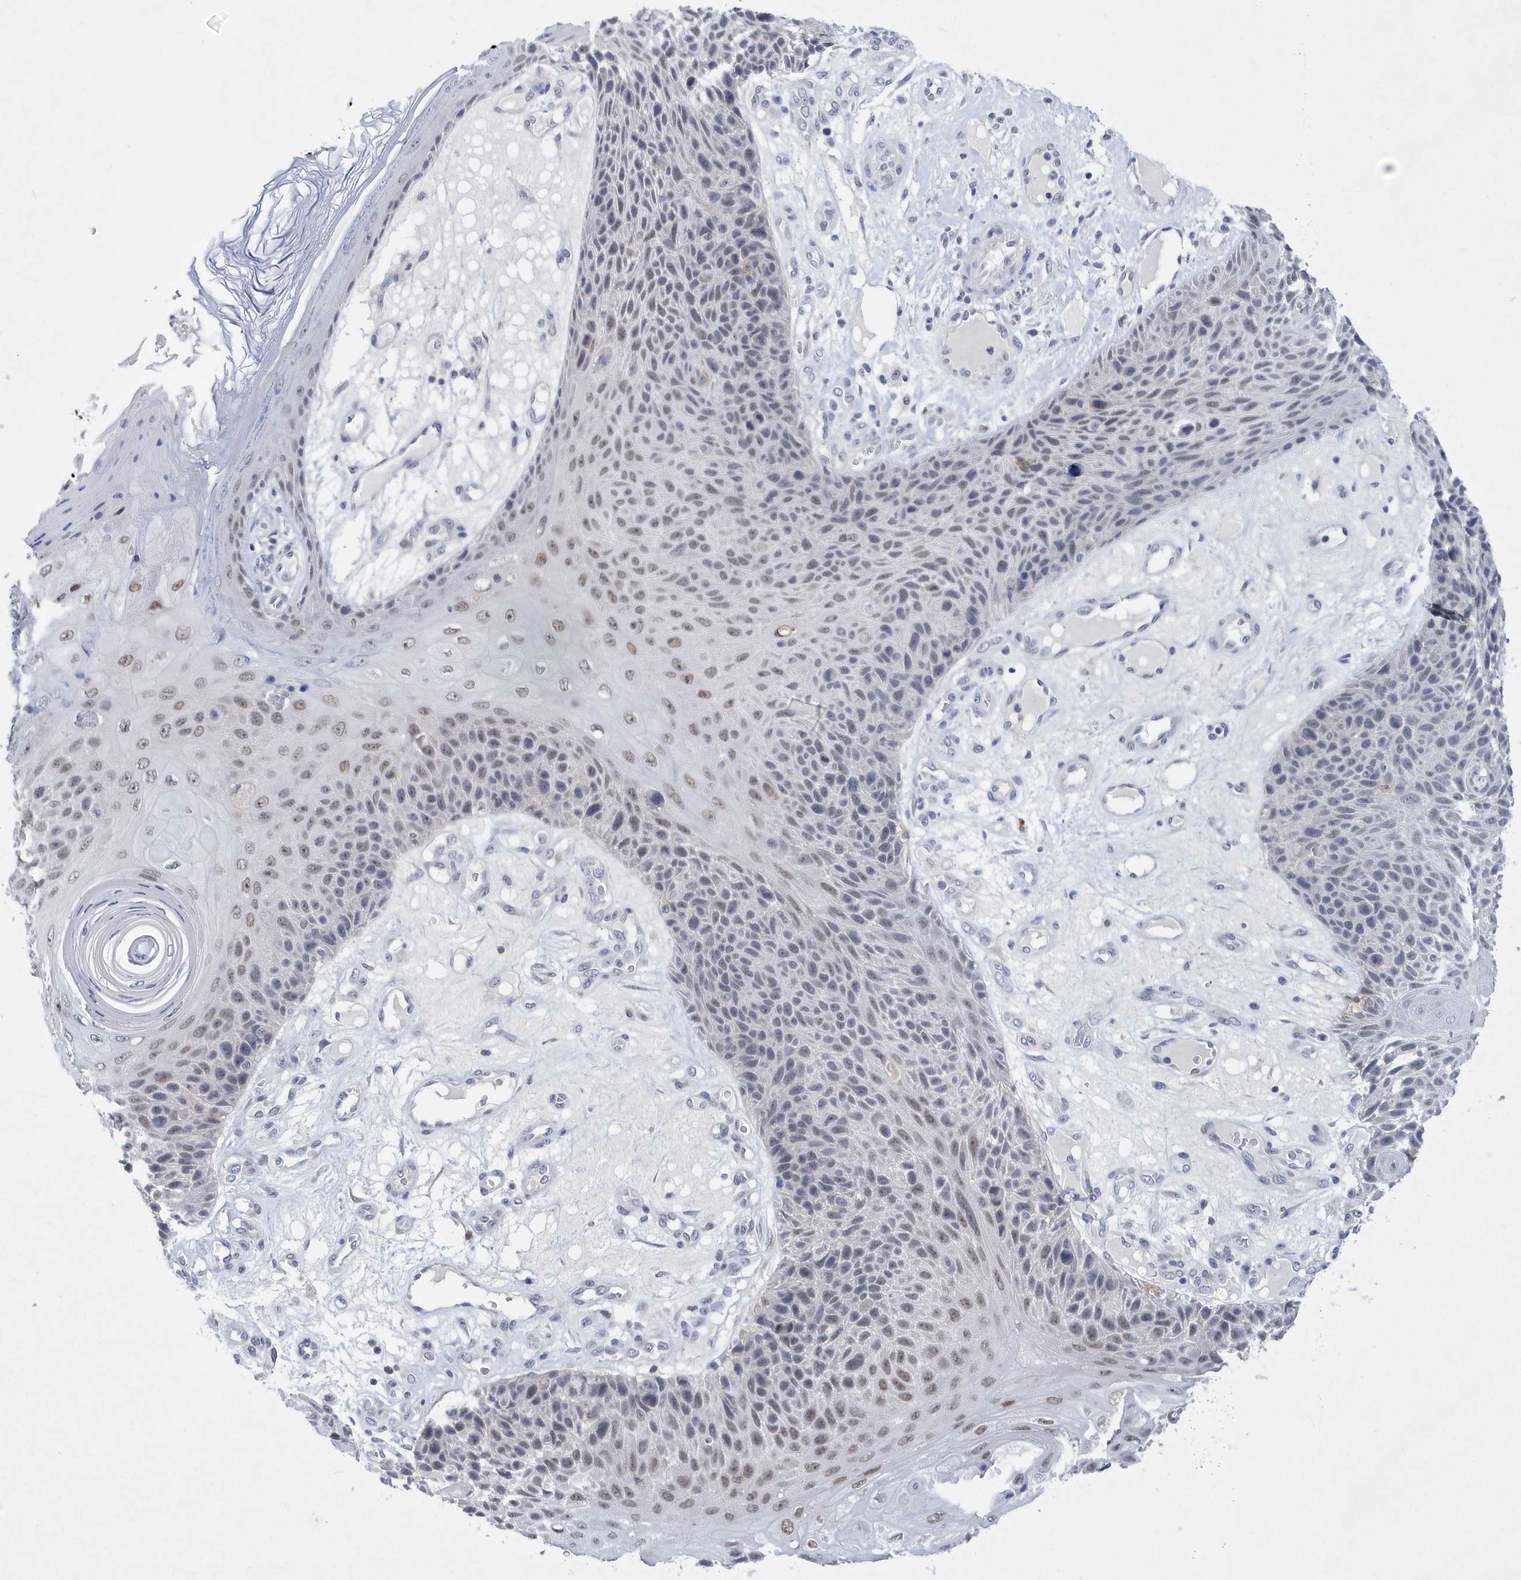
{"staining": {"intensity": "moderate", "quantity": "25%-75%", "location": "nuclear"}, "tissue": "skin cancer", "cell_type": "Tumor cells", "image_type": "cancer", "snomed": [{"axis": "morphology", "description": "Squamous cell carcinoma, NOS"}, {"axis": "topography", "description": "Skin"}], "caption": "Tumor cells reveal moderate nuclear expression in approximately 25%-75% of cells in skin squamous cell carcinoma.", "gene": "SRGAP3", "patient": {"sex": "female", "age": 88}}